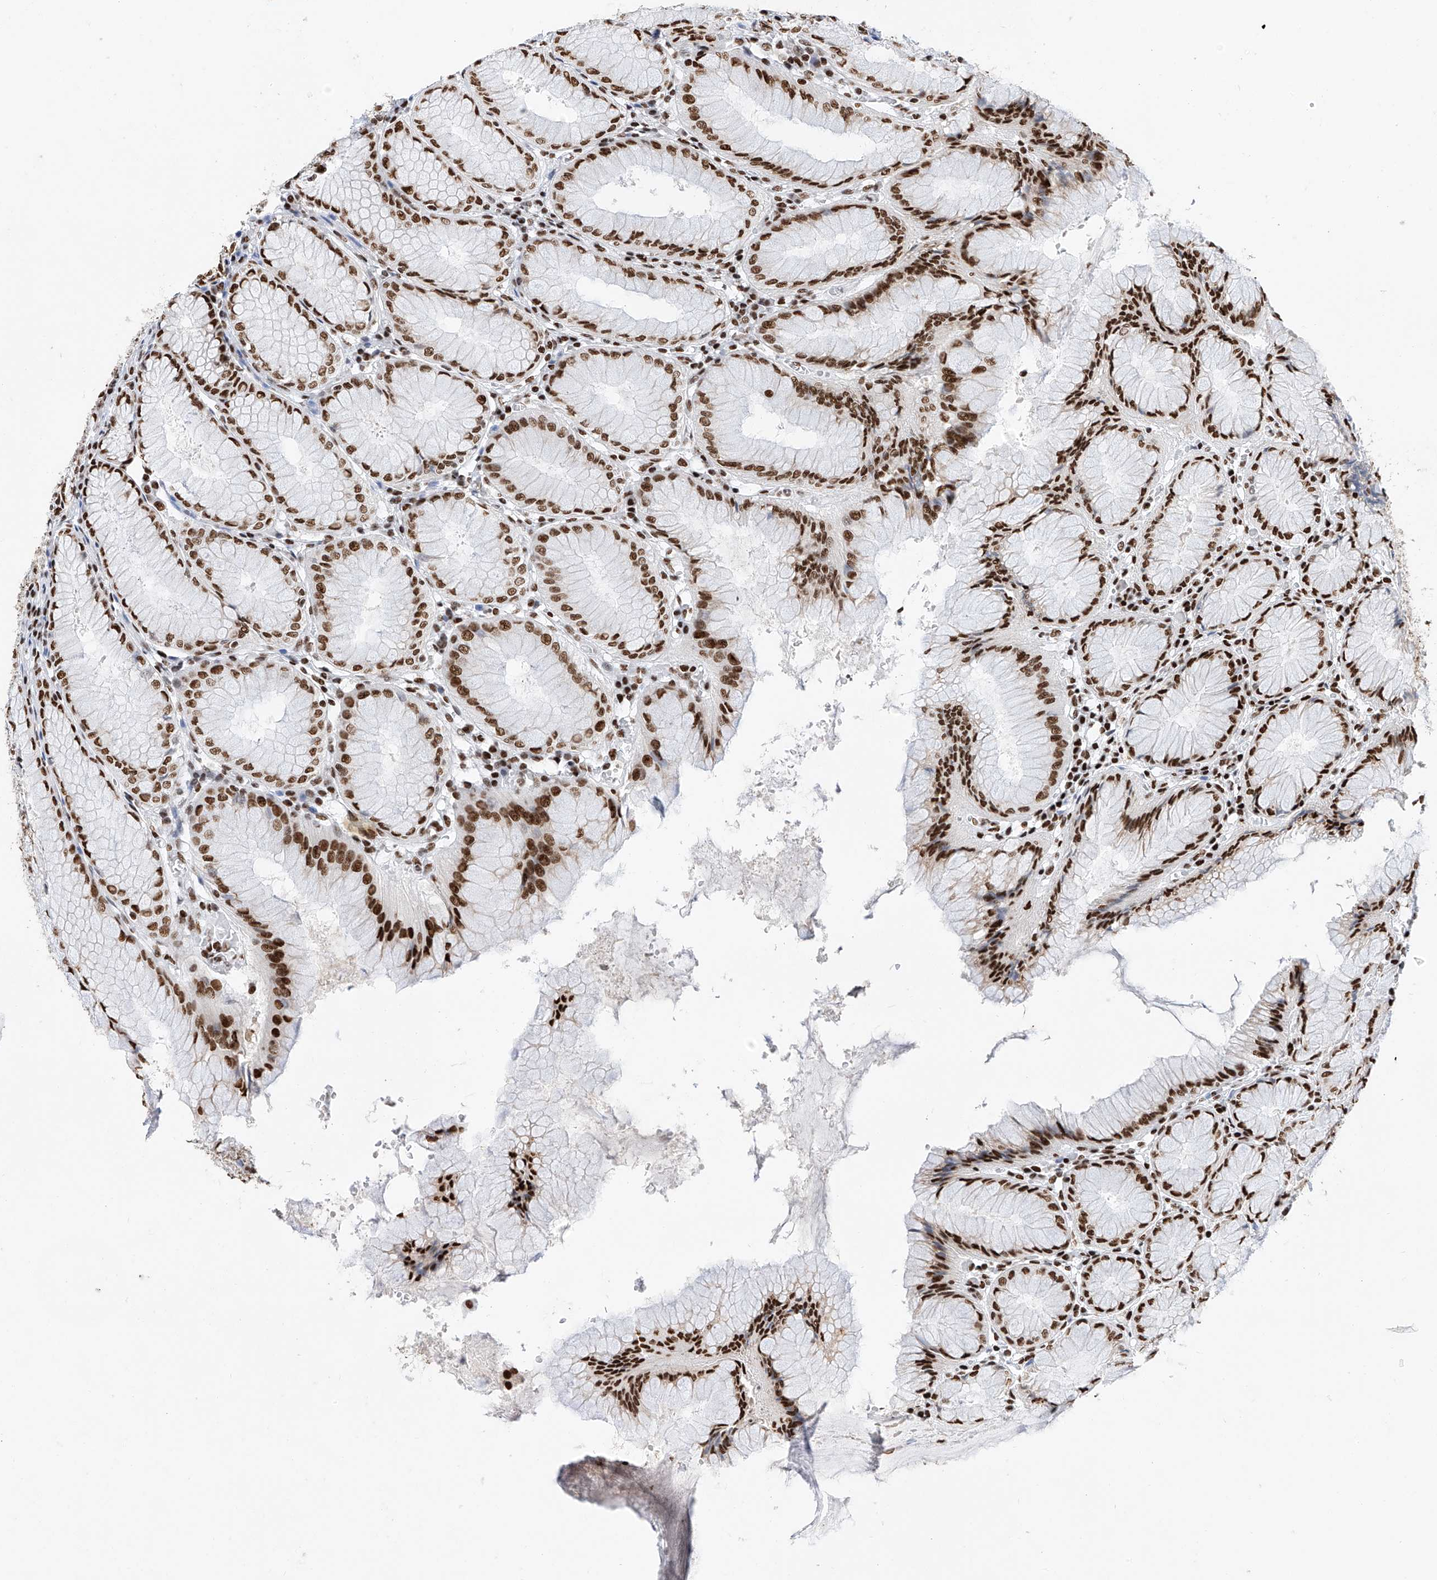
{"staining": {"intensity": "strong", "quantity": ">75%", "location": "nuclear"}, "tissue": "stomach", "cell_type": "Glandular cells", "image_type": "normal", "snomed": [{"axis": "morphology", "description": "Normal tissue, NOS"}, {"axis": "topography", "description": "Stomach, lower"}], "caption": "Brown immunohistochemical staining in normal human stomach displays strong nuclear staining in approximately >75% of glandular cells.", "gene": "SRSF6", "patient": {"sex": "female", "age": 56}}